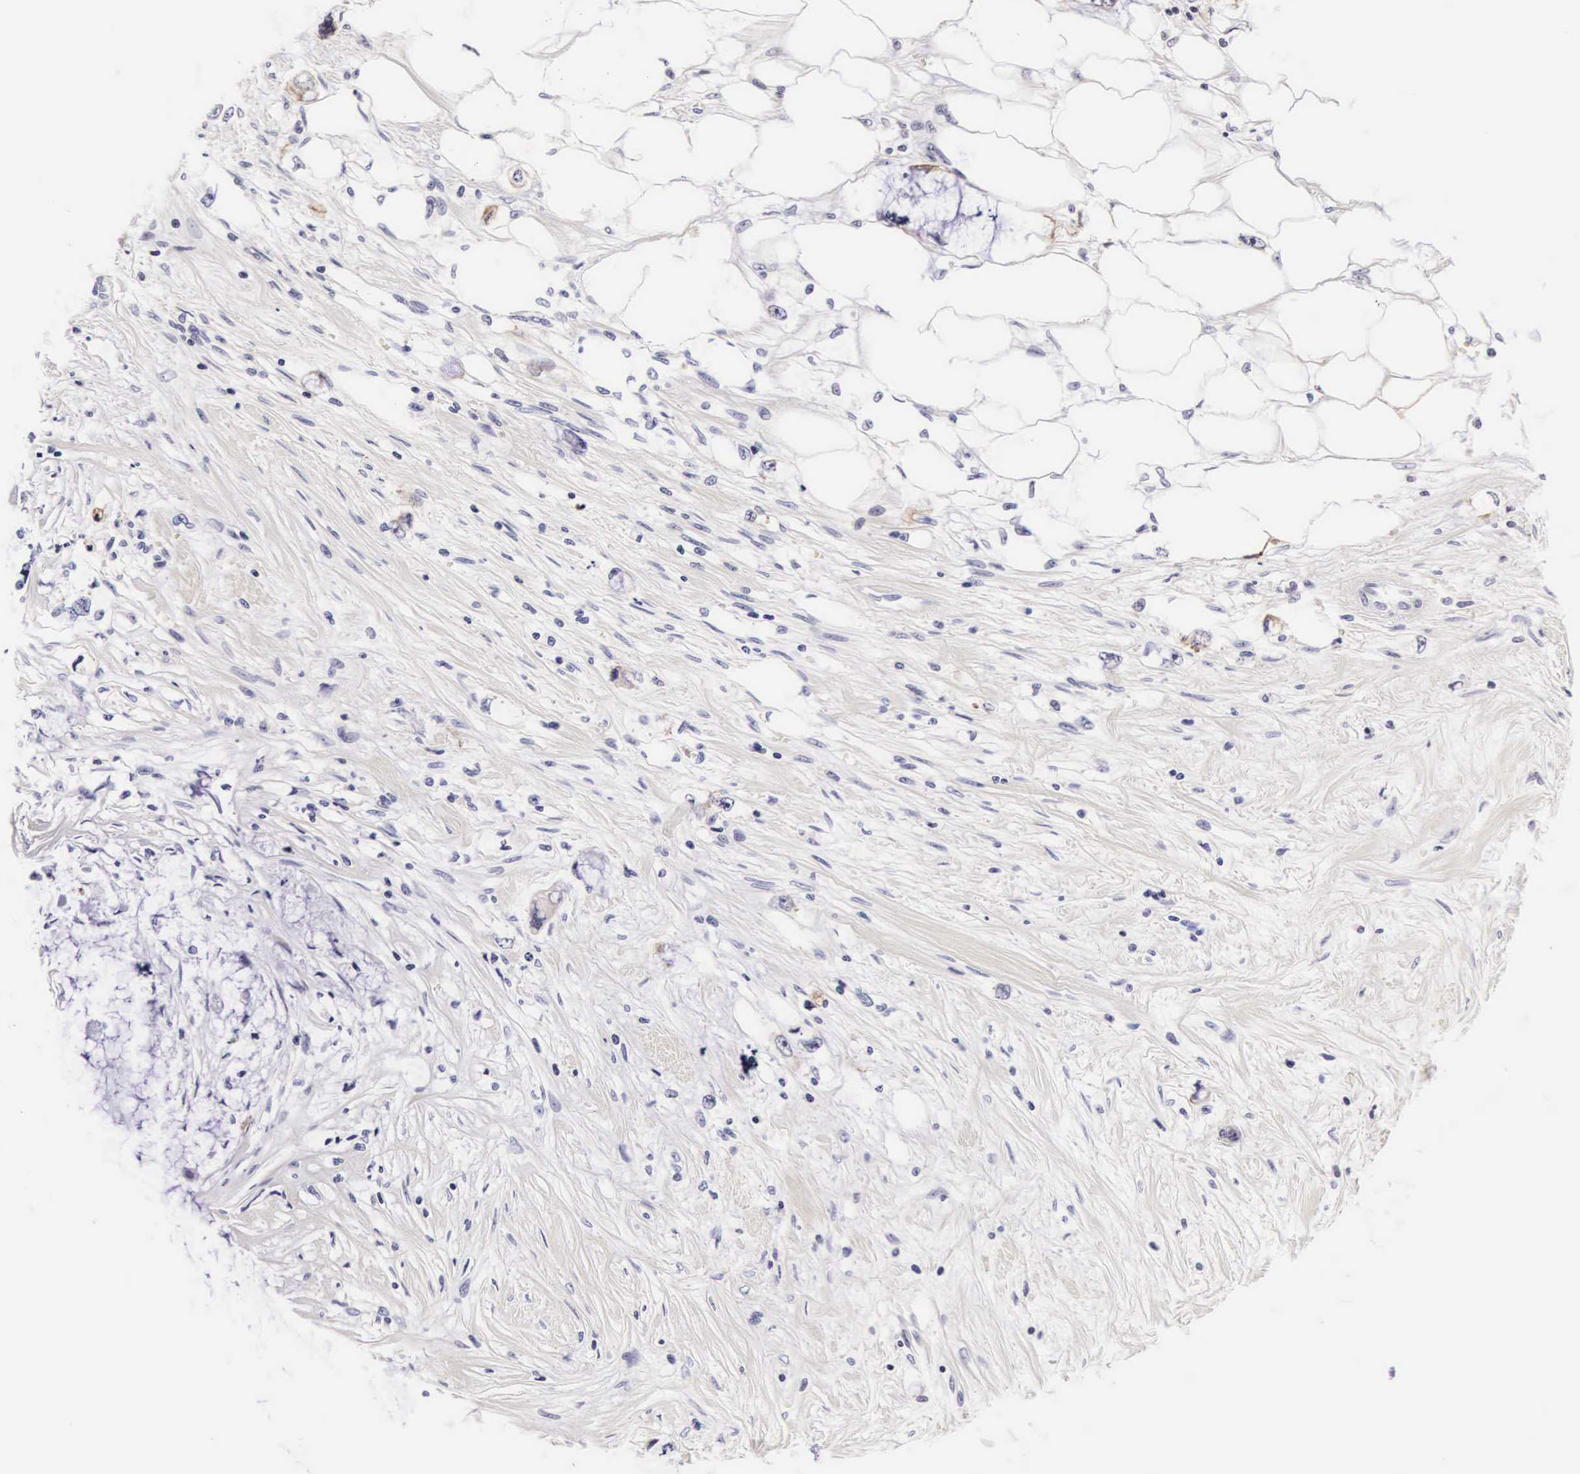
{"staining": {"intensity": "weak", "quantity": "<25%", "location": "cytoplasmic/membranous"}, "tissue": "pancreatic cancer", "cell_type": "Tumor cells", "image_type": "cancer", "snomed": [{"axis": "morphology", "description": "Adenocarcinoma, NOS"}, {"axis": "topography", "description": "Pancreas"}, {"axis": "topography", "description": "Stomach, upper"}], "caption": "High magnification brightfield microscopy of pancreatic cancer (adenocarcinoma) stained with DAB (brown) and counterstained with hematoxylin (blue): tumor cells show no significant expression.", "gene": "PHETA2", "patient": {"sex": "male", "age": 77}}